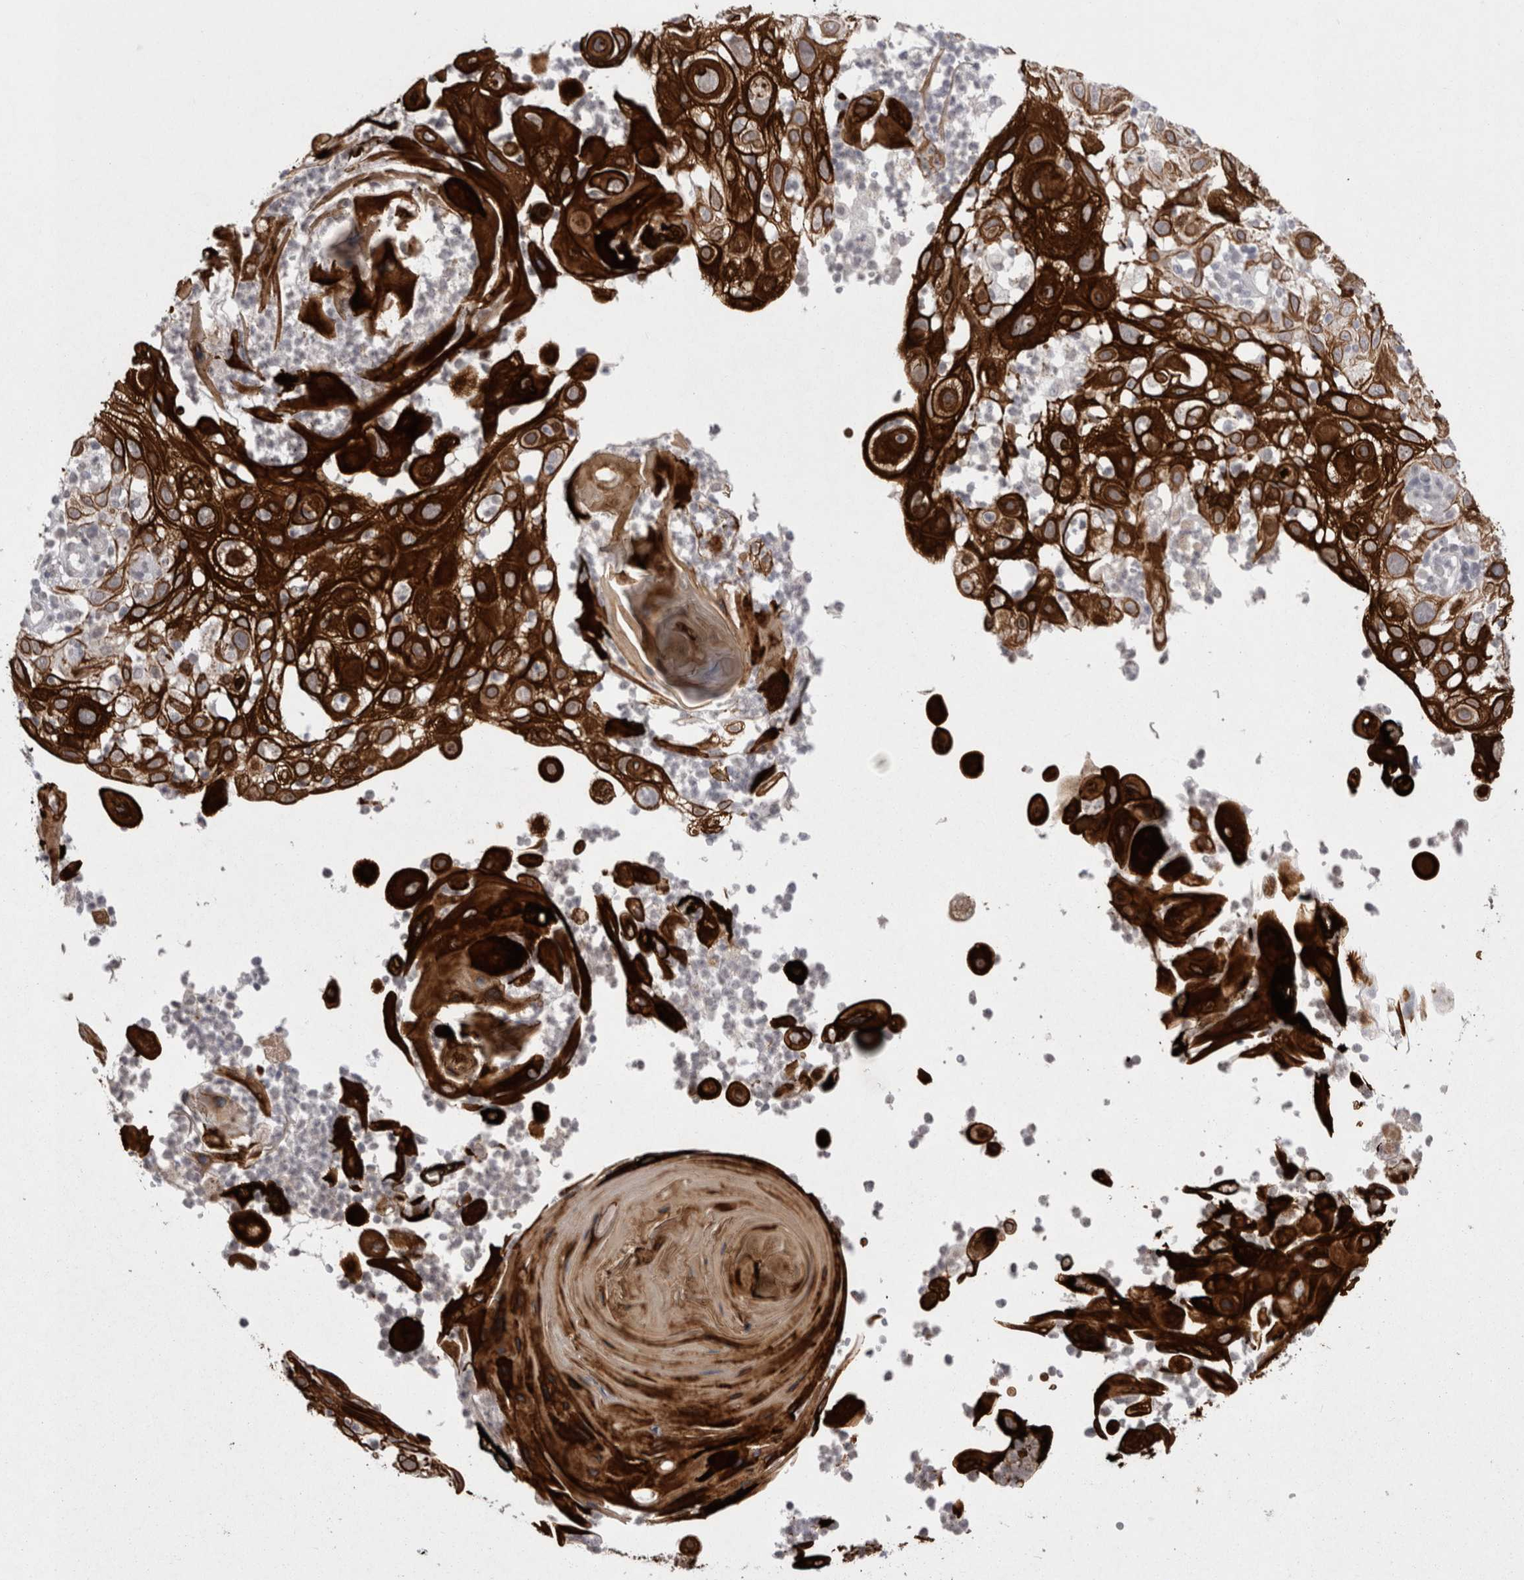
{"staining": {"intensity": "strong", "quantity": ">75%", "location": "cytoplasmic/membranous"}, "tissue": "skin cancer", "cell_type": "Tumor cells", "image_type": "cancer", "snomed": [{"axis": "morphology", "description": "Normal tissue, NOS"}, {"axis": "morphology", "description": "Squamous cell carcinoma, NOS"}, {"axis": "topography", "description": "Skin"}], "caption": "Protein expression analysis of skin cancer displays strong cytoplasmic/membranous positivity in about >75% of tumor cells. The staining was performed using DAB to visualize the protein expression in brown, while the nuclei were stained in blue with hematoxylin (Magnification: 20x).", "gene": "DDX4", "patient": {"sex": "female", "age": 96}}